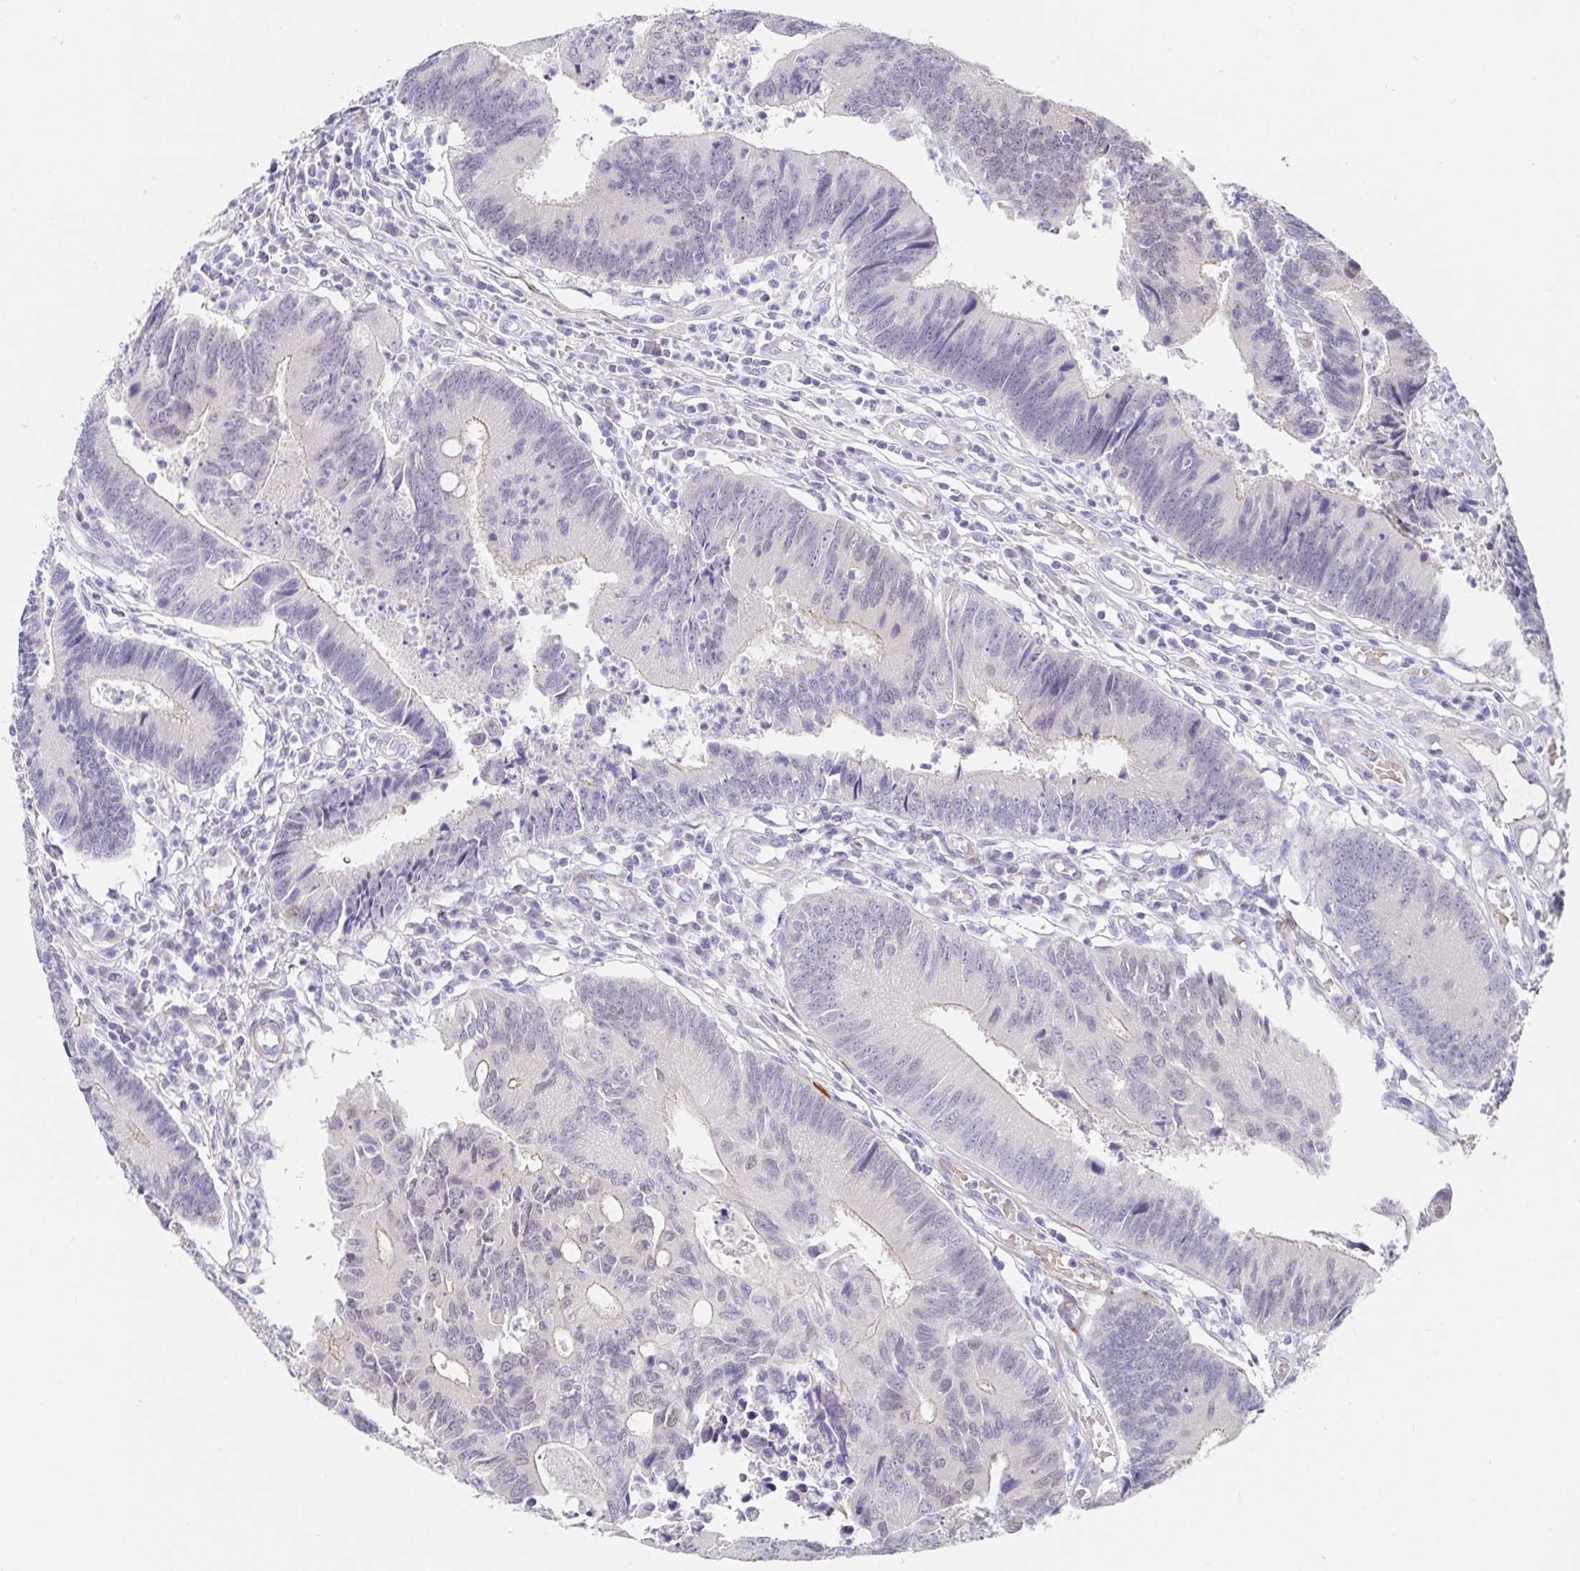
{"staining": {"intensity": "negative", "quantity": "none", "location": "none"}, "tissue": "colorectal cancer", "cell_type": "Tumor cells", "image_type": "cancer", "snomed": [{"axis": "morphology", "description": "Adenocarcinoma, NOS"}, {"axis": "topography", "description": "Colon"}], "caption": "Colorectal cancer stained for a protein using immunohistochemistry demonstrates no staining tumor cells.", "gene": "PDX1", "patient": {"sex": "female", "age": 67}}